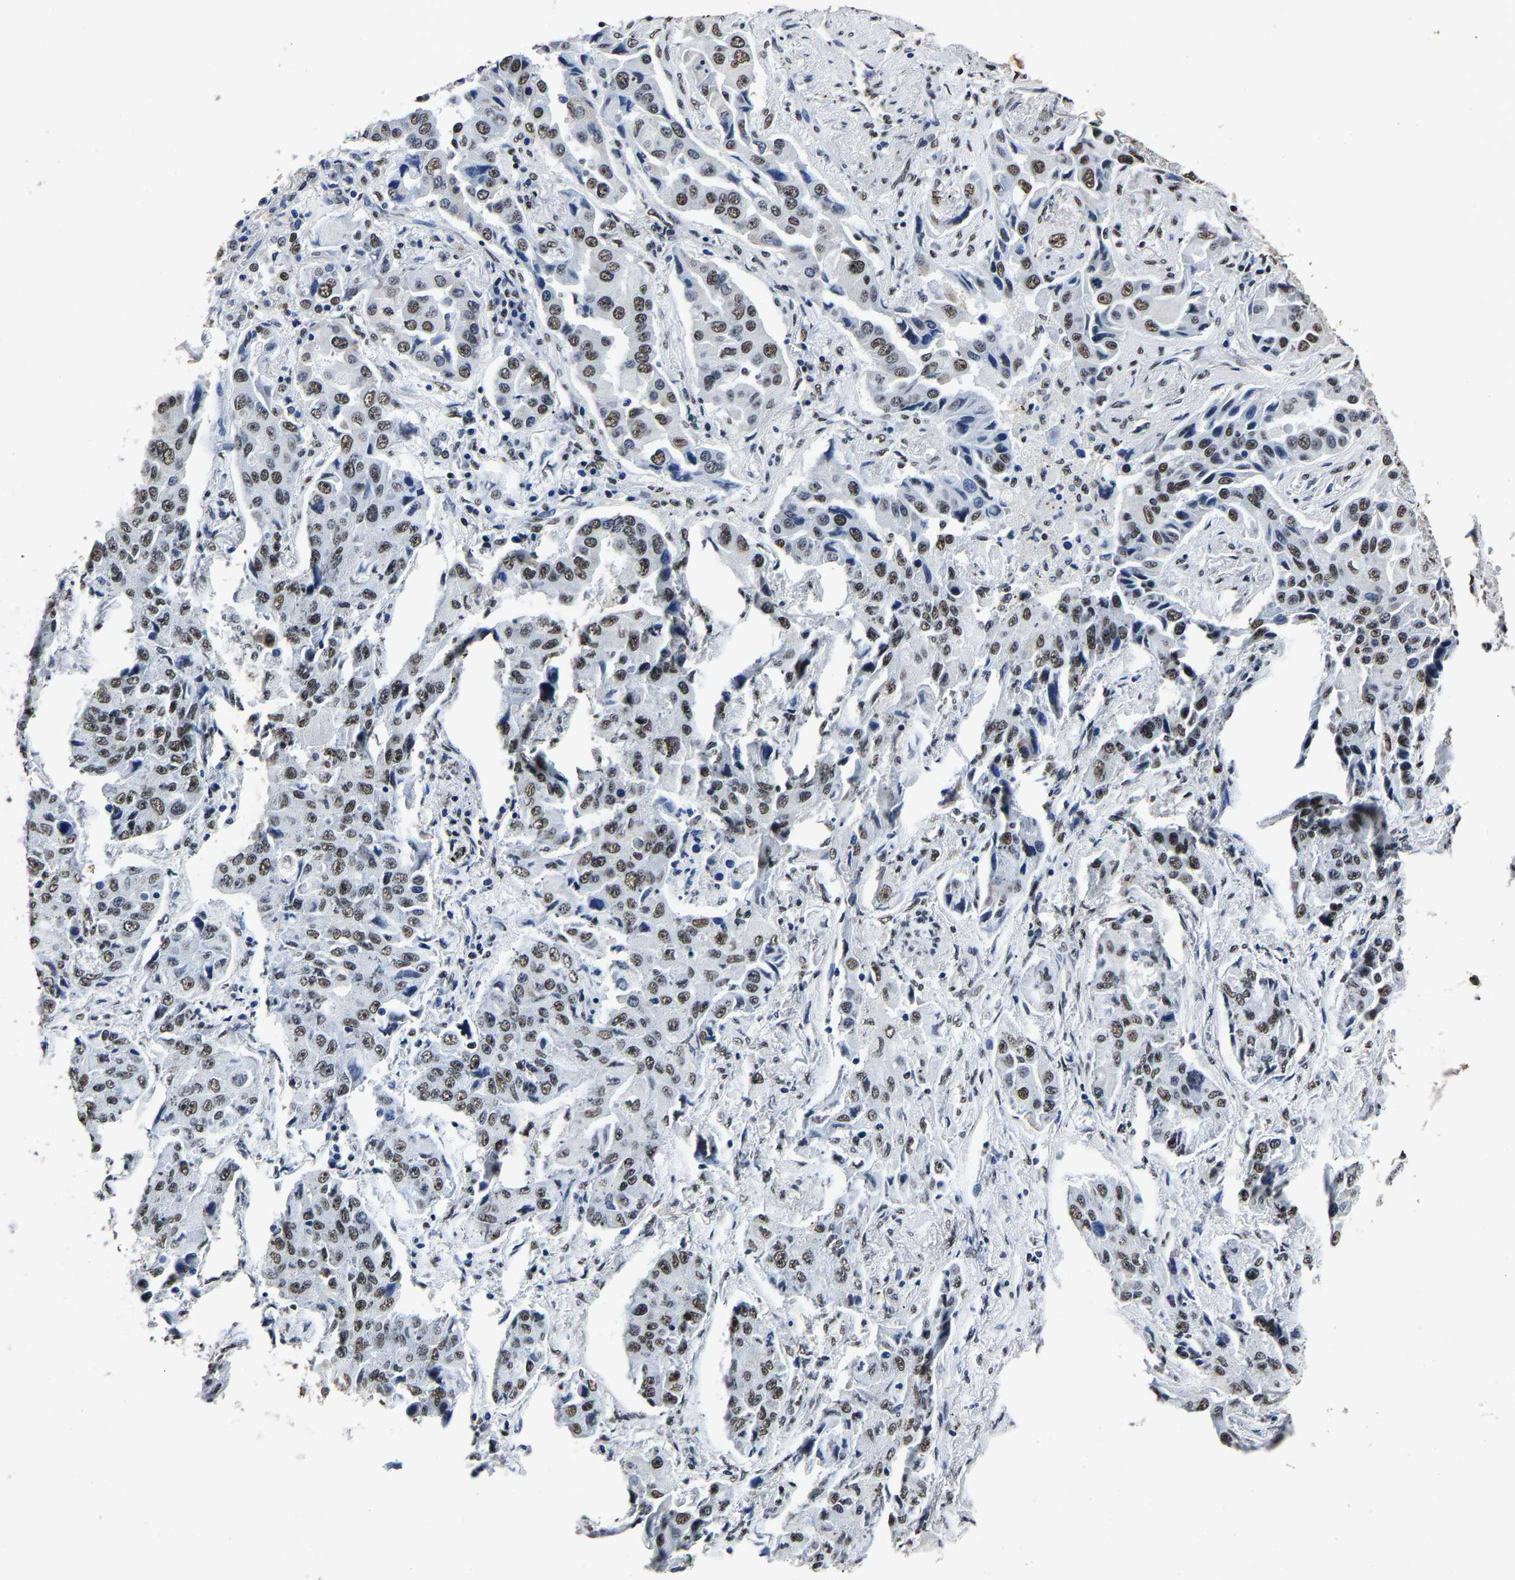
{"staining": {"intensity": "moderate", "quantity": ">75%", "location": "nuclear"}, "tissue": "lung cancer", "cell_type": "Tumor cells", "image_type": "cancer", "snomed": [{"axis": "morphology", "description": "Adenocarcinoma, NOS"}, {"axis": "topography", "description": "Lung"}], "caption": "Immunohistochemical staining of lung adenocarcinoma reveals medium levels of moderate nuclear expression in about >75% of tumor cells. (IHC, brightfield microscopy, high magnification).", "gene": "RBM45", "patient": {"sex": "female", "age": 65}}